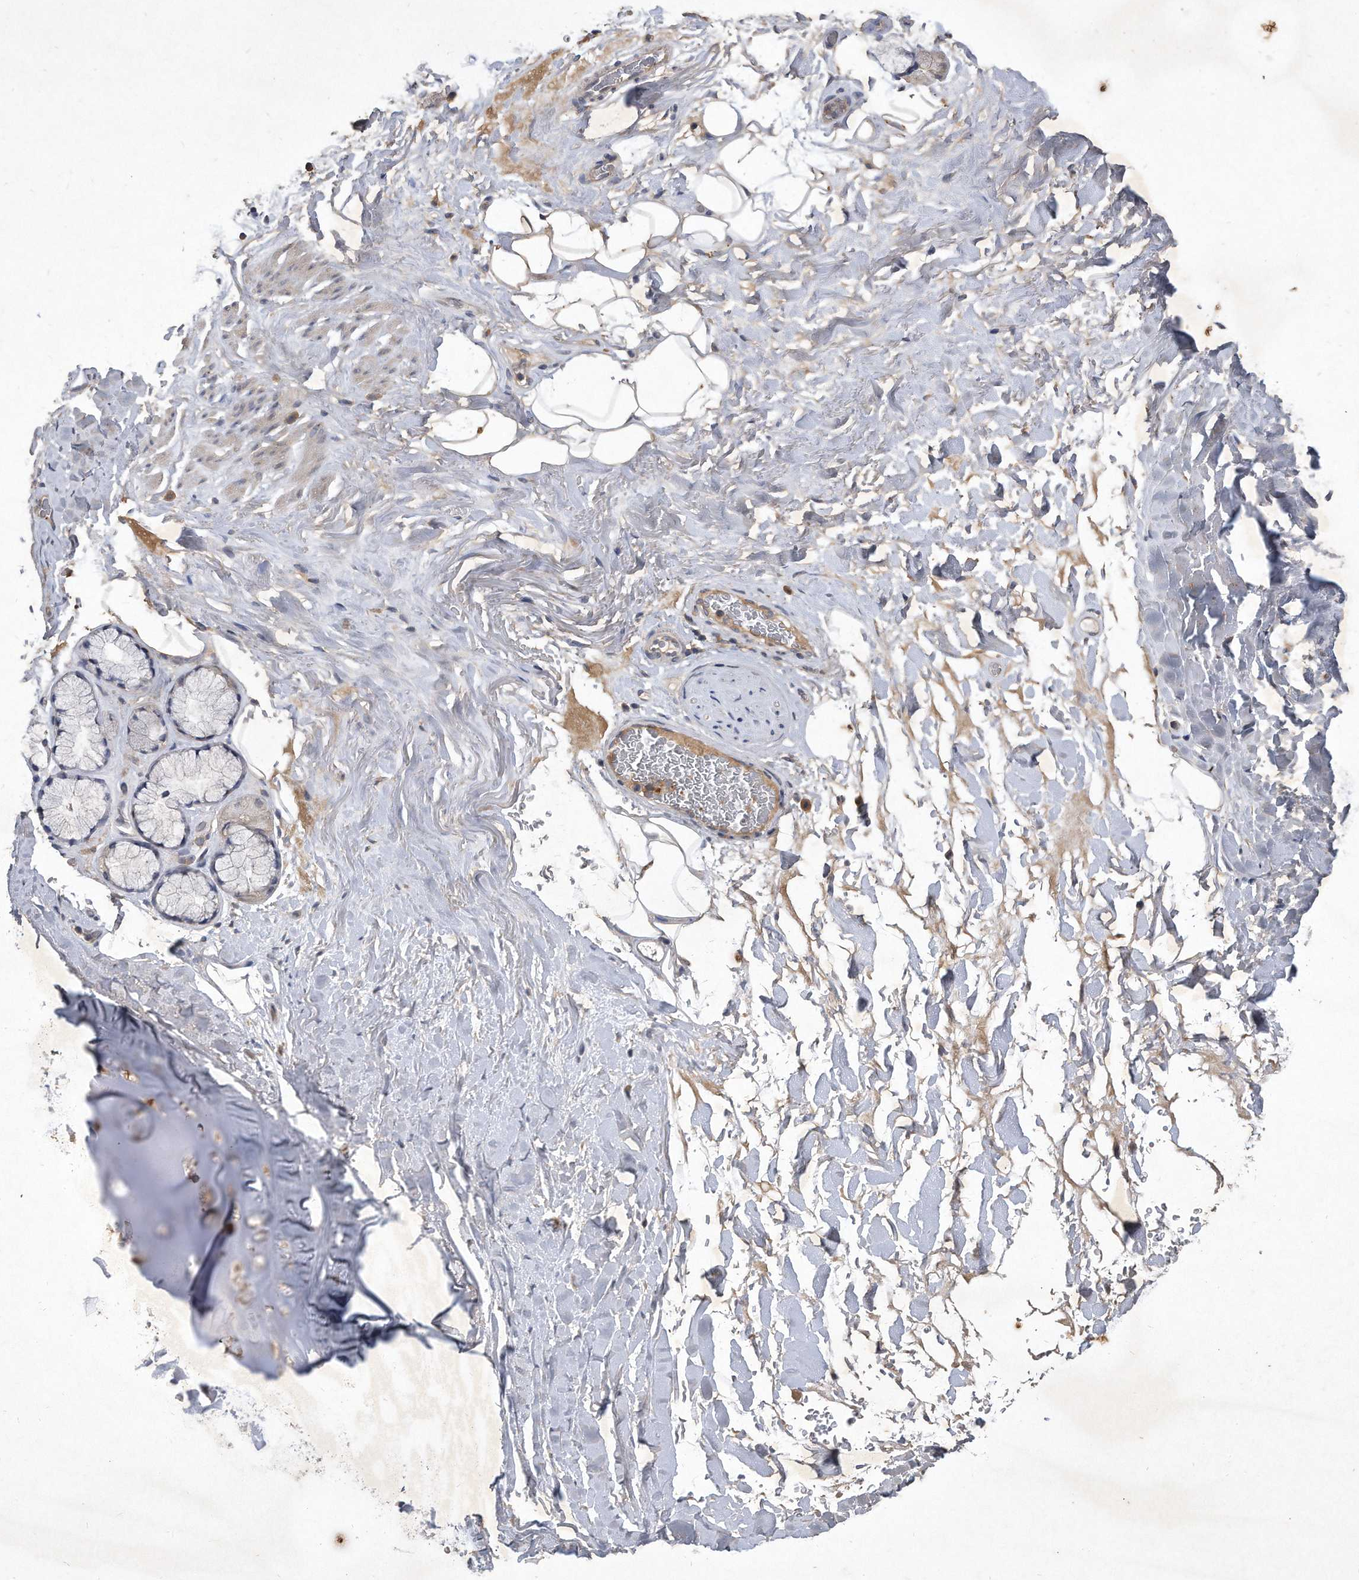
{"staining": {"intensity": "weak", "quantity": "<25%", "location": "cytoplasmic/membranous"}, "tissue": "adipose tissue", "cell_type": "Adipocytes", "image_type": "normal", "snomed": [{"axis": "morphology", "description": "Normal tissue, NOS"}, {"axis": "topography", "description": "Cartilage tissue"}], "caption": "This histopathology image is of unremarkable adipose tissue stained with IHC to label a protein in brown with the nuclei are counter-stained blue. There is no staining in adipocytes.", "gene": "PGBD2", "patient": {"sex": "female", "age": 63}}